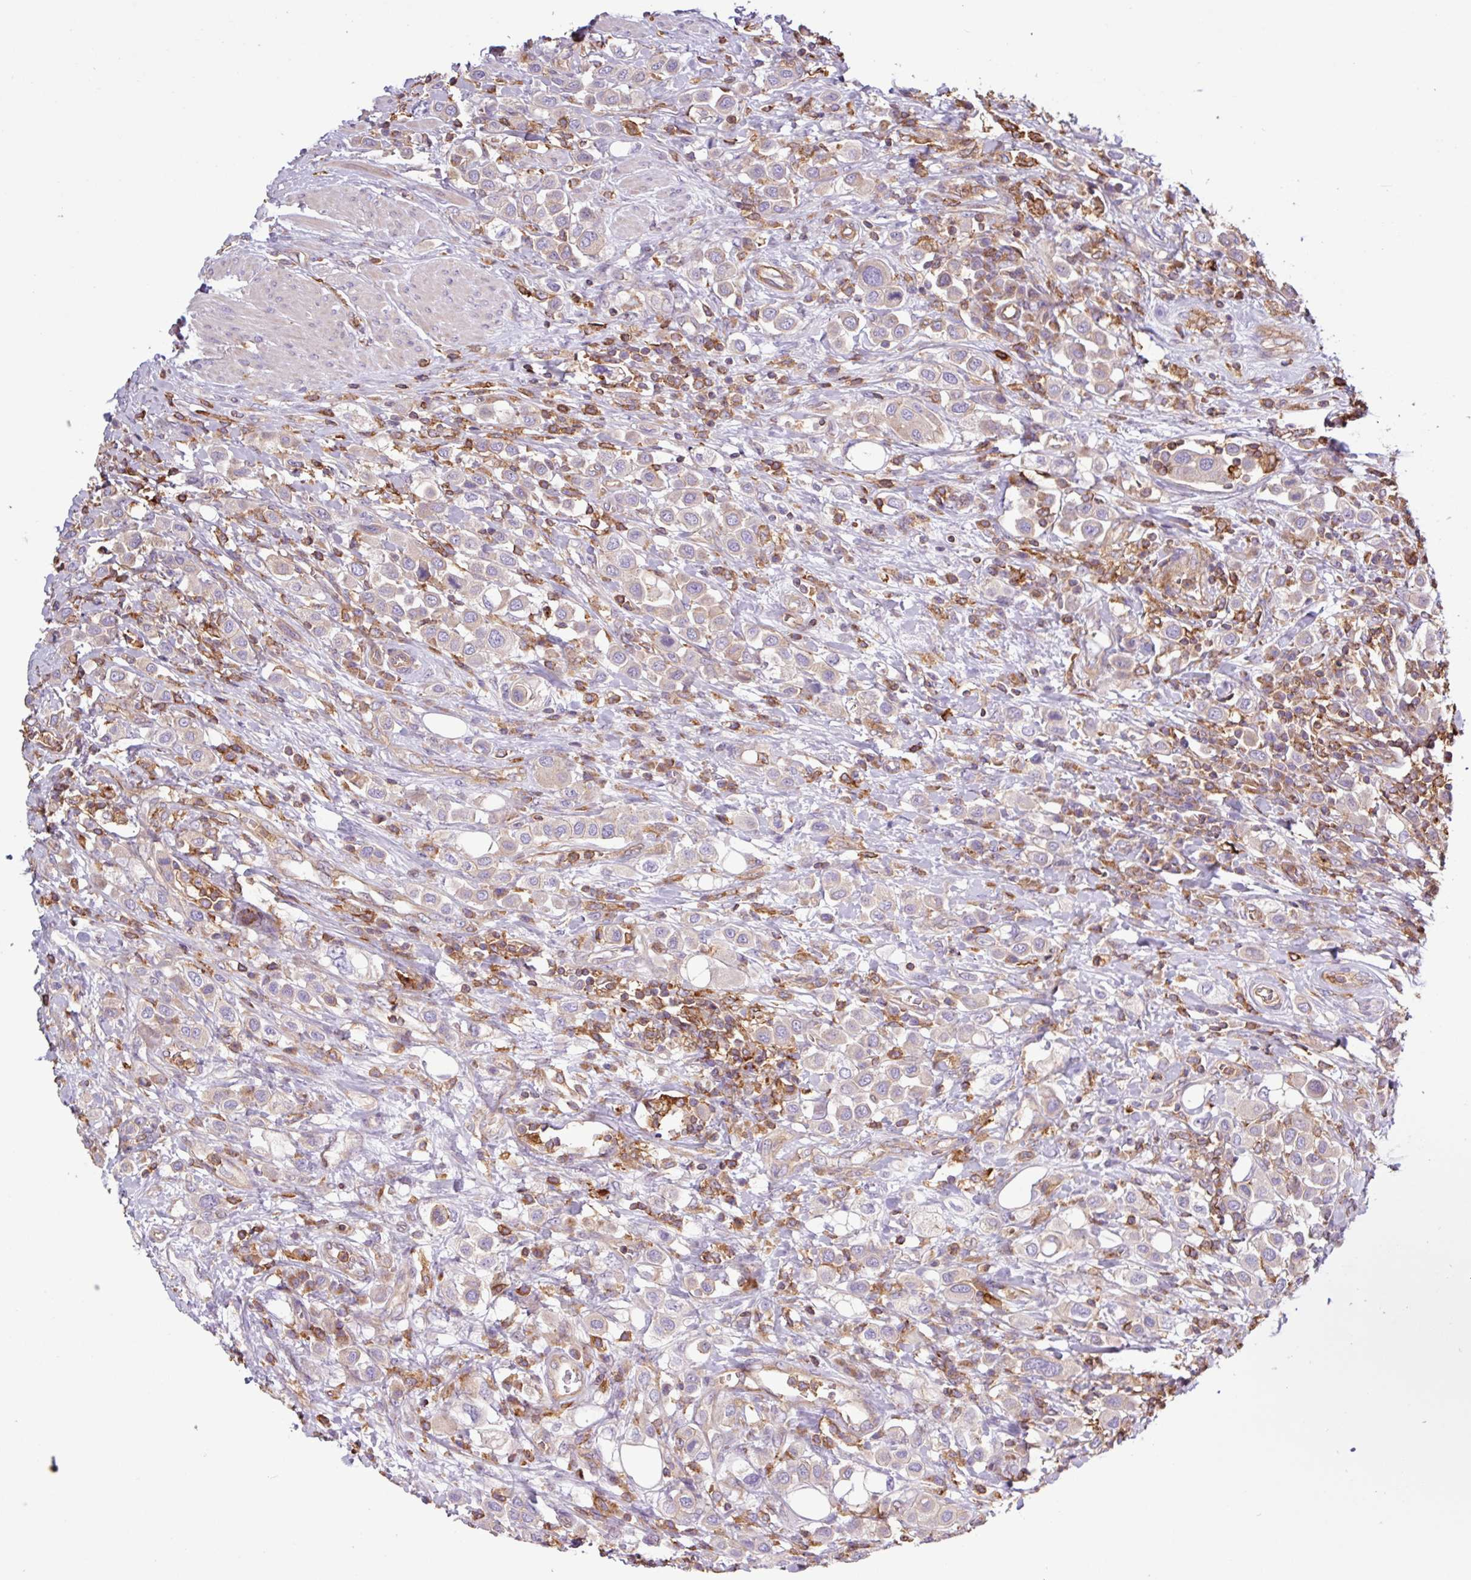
{"staining": {"intensity": "weak", "quantity": "25%-75%", "location": "cytoplasmic/membranous"}, "tissue": "urothelial cancer", "cell_type": "Tumor cells", "image_type": "cancer", "snomed": [{"axis": "morphology", "description": "Urothelial carcinoma, High grade"}, {"axis": "topography", "description": "Urinary bladder"}], "caption": "High-grade urothelial carcinoma stained with a protein marker reveals weak staining in tumor cells.", "gene": "ACTR3", "patient": {"sex": "male", "age": 50}}